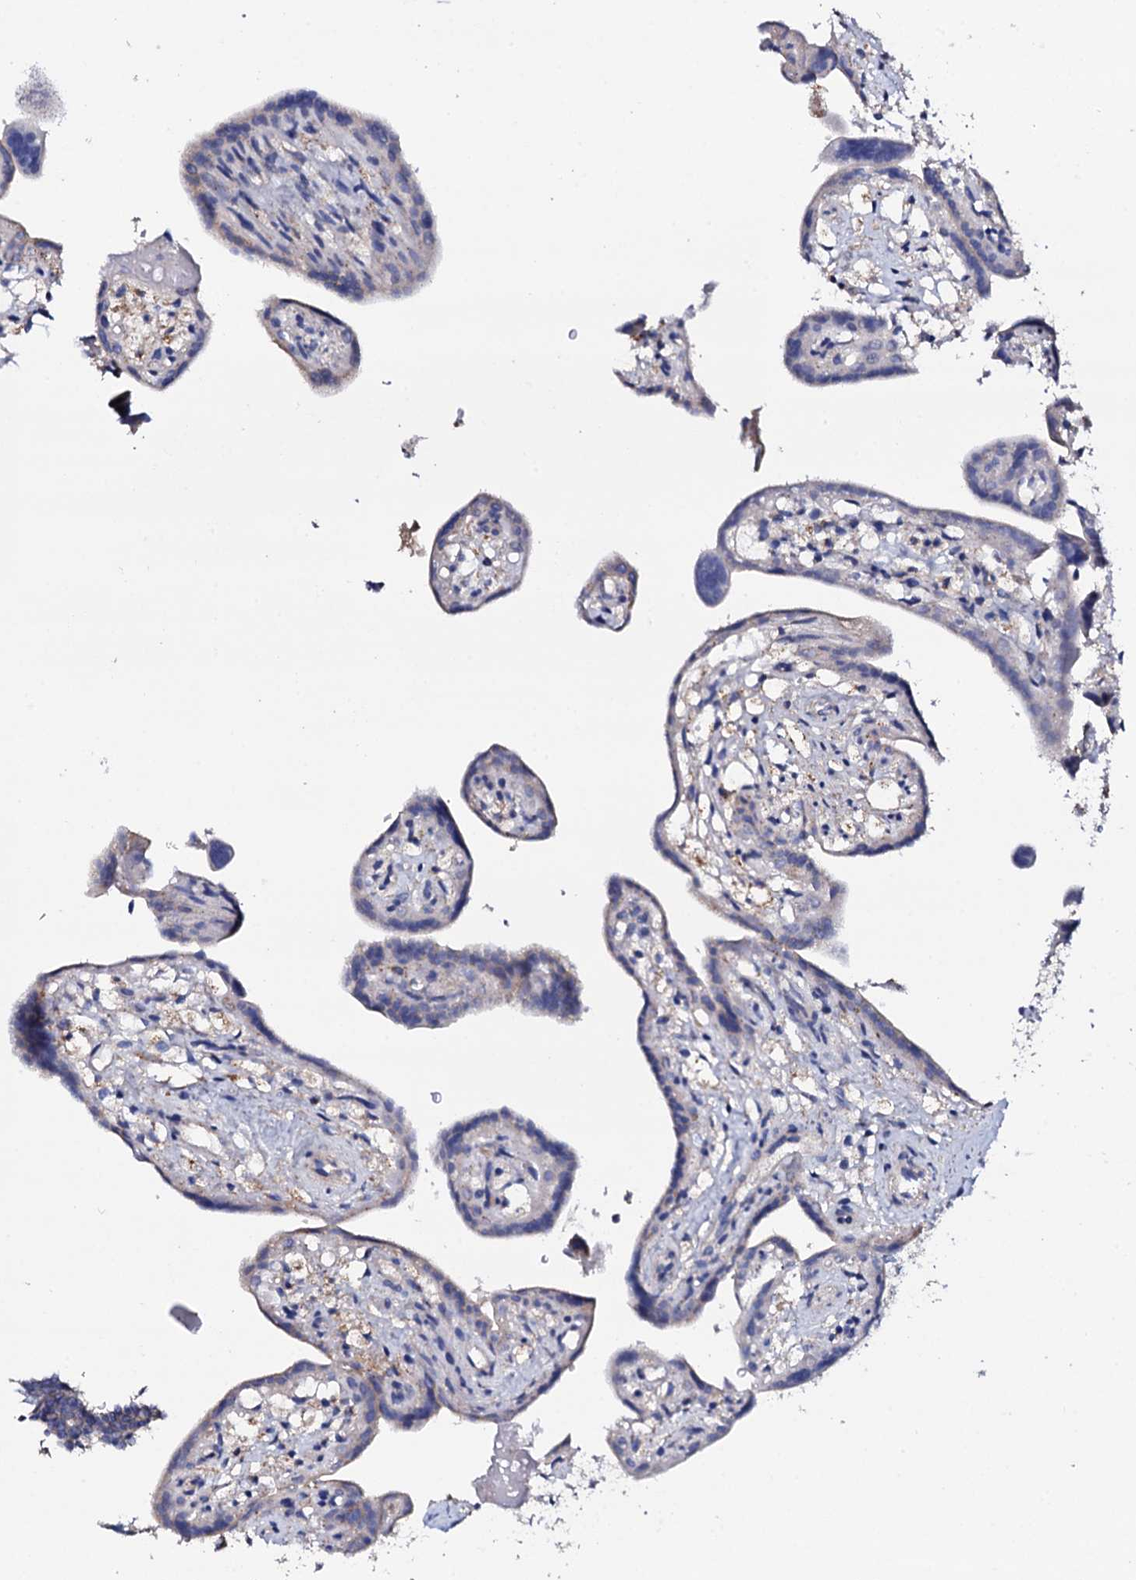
{"staining": {"intensity": "moderate", "quantity": "25%-75%", "location": "cytoplasmic/membranous"}, "tissue": "placenta", "cell_type": "Trophoblastic cells", "image_type": "normal", "snomed": [{"axis": "morphology", "description": "Normal tissue, NOS"}, {"axis": "topography", "description": "Placenta"}], "caption": "IHC micrograph of unremarkable placenta stained for a protein (brown), which demonstrates medium levels of moderate cytoplasmic/membranous staining in about 25%-75% of trophoblastic cells.", "gene": "TCAF2C", "patient": {"sex": "female", "age": 37}}